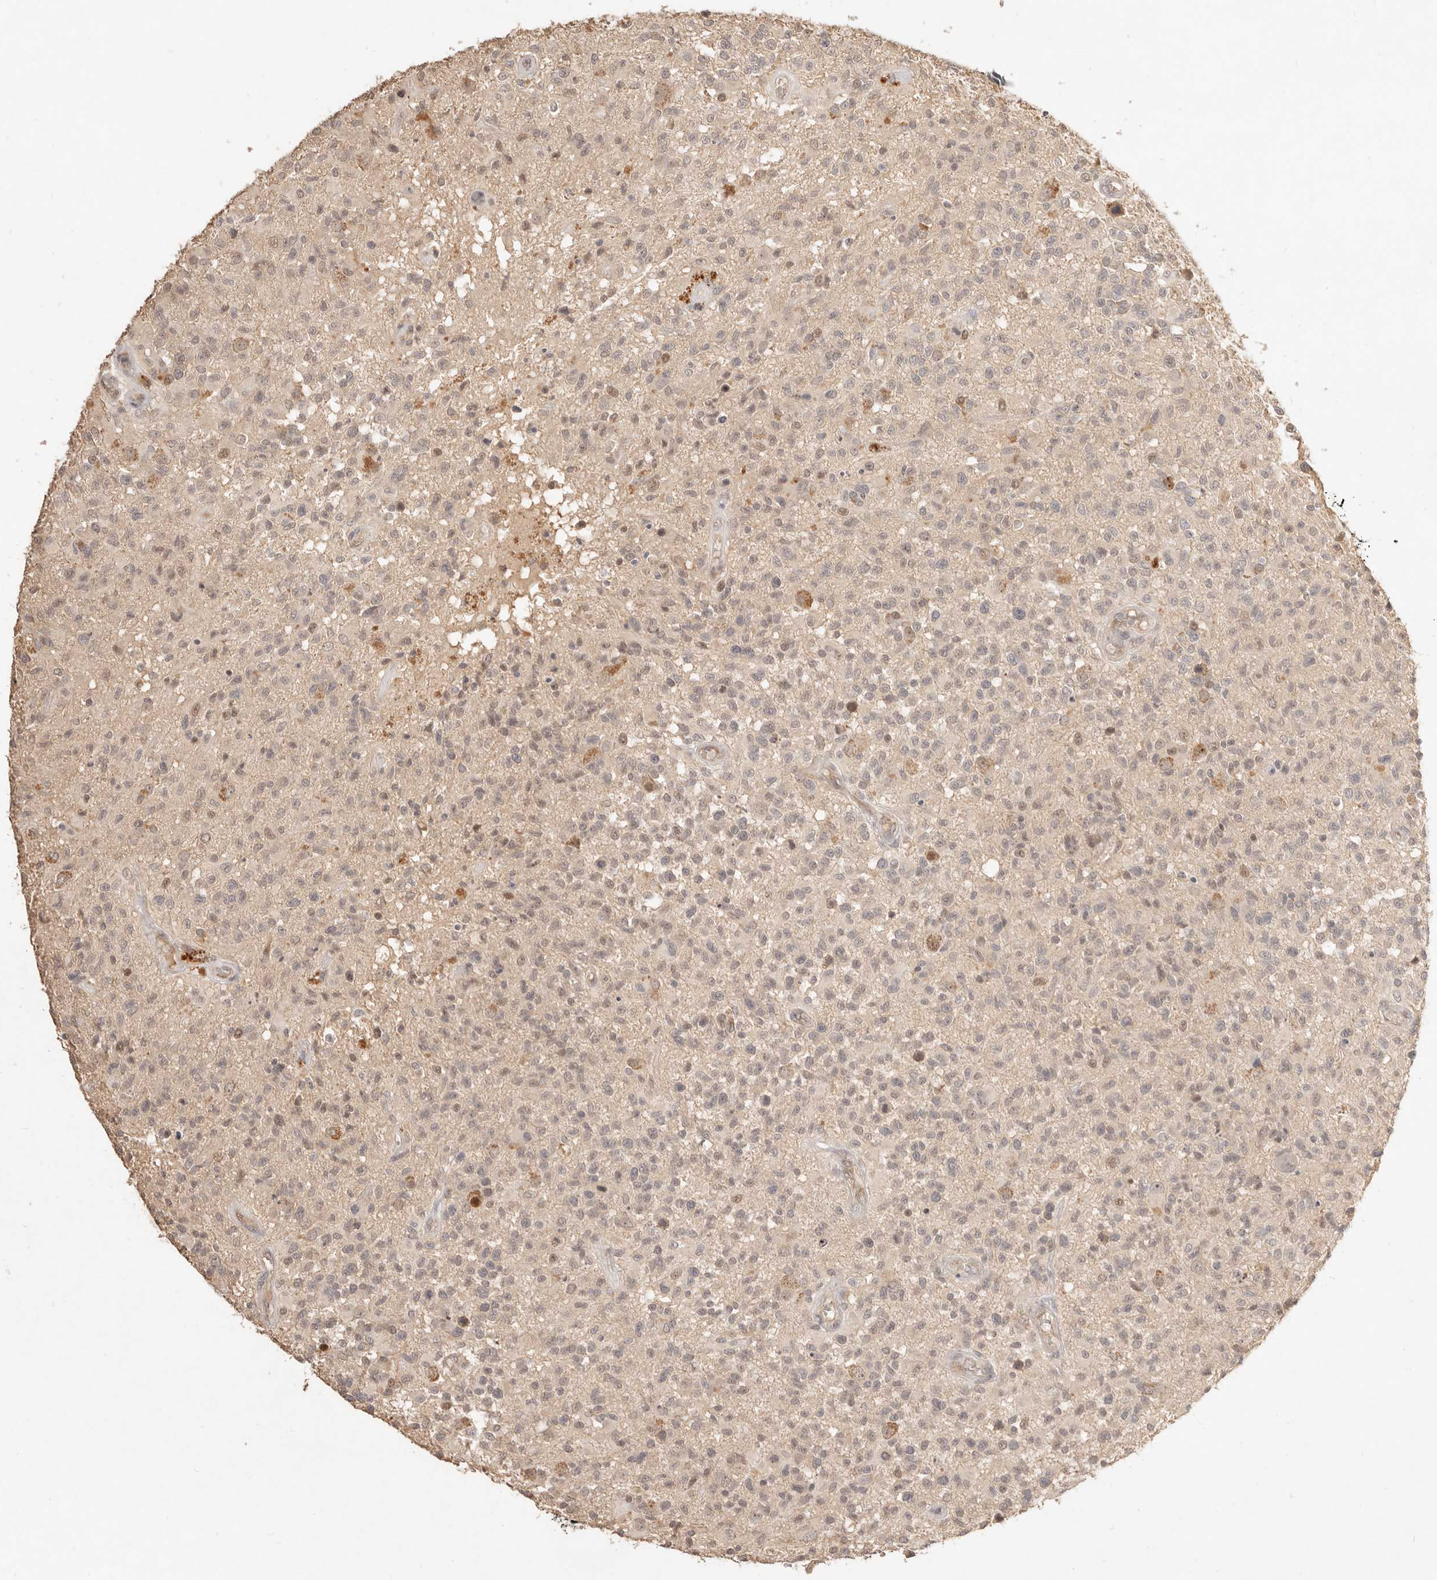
{"staining": {"intensity": "weak", "quantity": "25%-75%", "location": "nuclear"}, "tissue": "glioma", "cell_type": "Tumor cells", "image_type": "cancer", "snomed": [{"axis": "morphology", "description": "Glioma, malignant, High grade"}, {"axis": "morphology", "description": "Glioblastoma, NOS"}, {"axis": "topography", "description": "Brain"}], "caption": "Immunohistochemistry (IHC) of human glioma demonstrates low levels of weak nuclear positivity in approximately 25%-75% of tumor cells.", "gene": "MEP1A", "patient": {"sex": "male", "age": 60}}